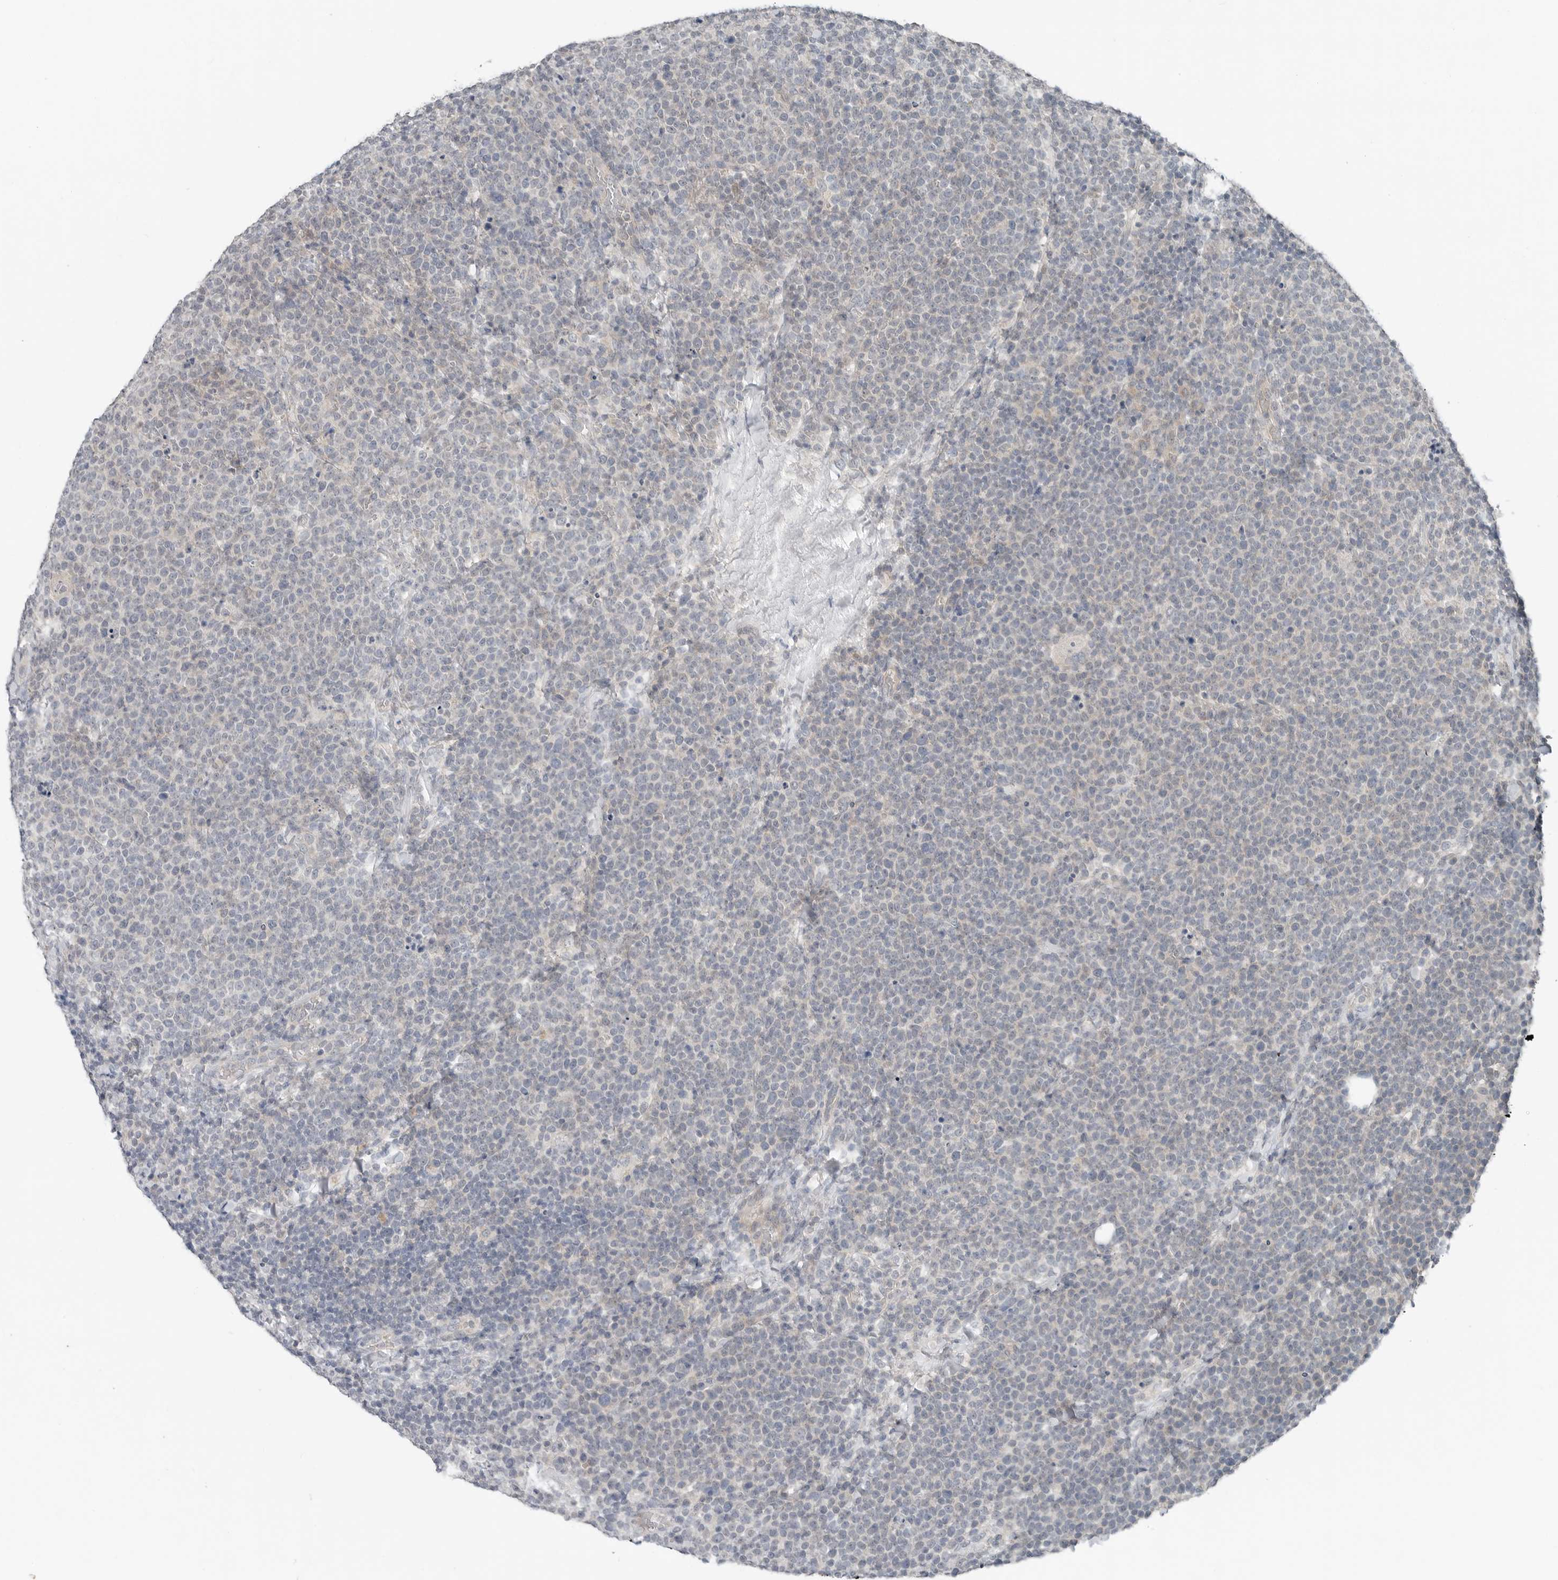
{"staining": {"intensity": "negative", "quantity": "none", "location": "none"}, "tissue": "lymphoma", "cell_type": "Tumor cells", "image_type": "cancer", "snomed": [{"axis": "morphology", "description": "Malignant lymphoma, non-Hodgkin's type, High grade"}, {"axis": "topography", "description": "Lymph node"}], "caption": "DAB (3,3'-diaminobenzidine) immunohistochemical staining of human high-grade malignant lymphoma, non-Hodgkin's type reveals no significant expression in tumor cells. (Brightfield microscopy of DAB IHC at high magnification).", "gene": "FCRLB", "patient": {"sex": "male", "age": 61}}